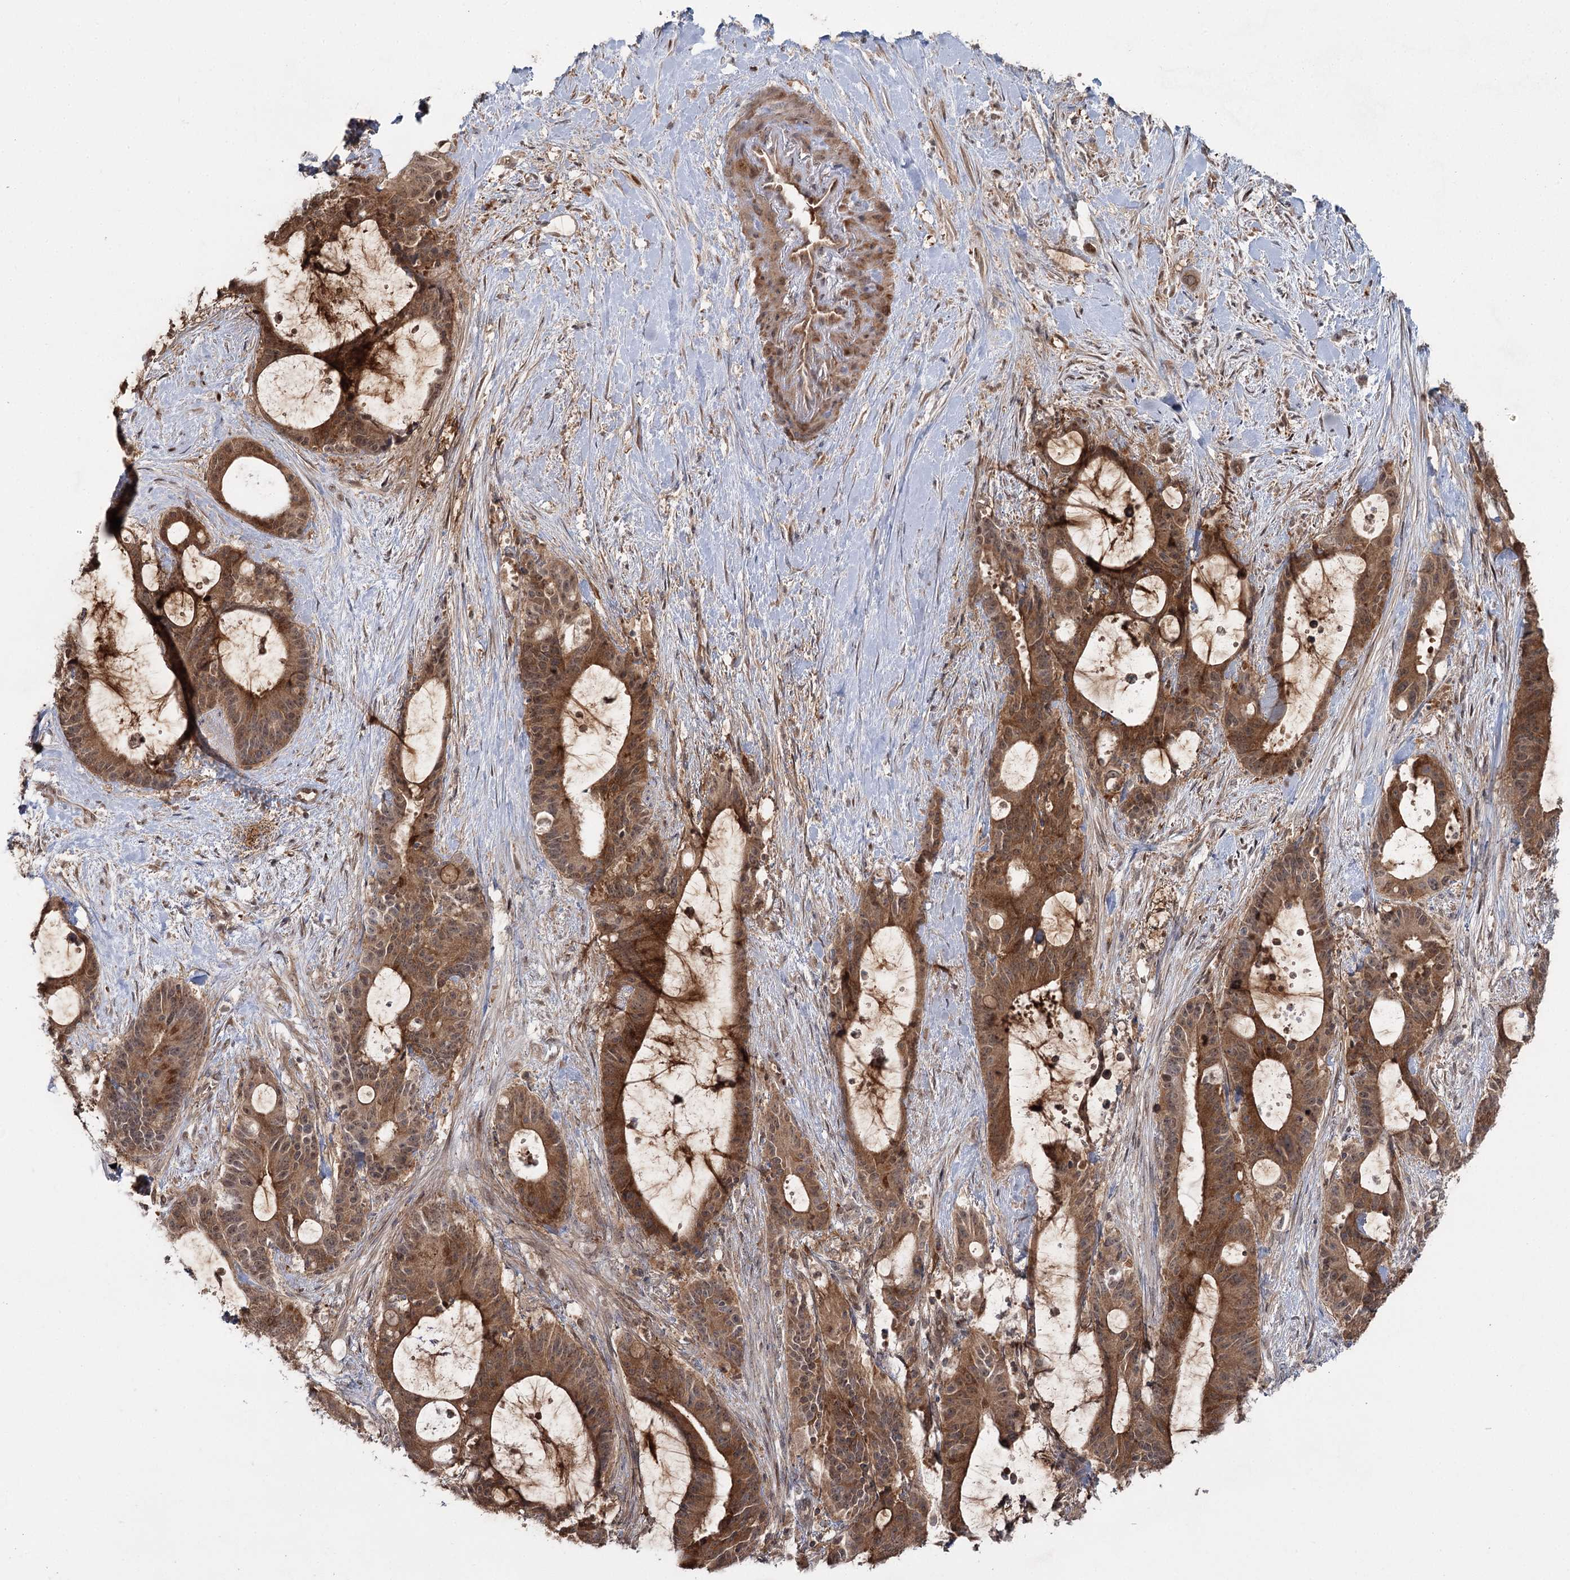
{"staining": {"intensity": "strong", "quantity": ">75%", "location": "cytoplasmic/membranous"}, "tissue": "liver cancer", "cell_type": "Tumor cells", "image_type": "cancer", "snomed": [{"axis": "morphology", "description": "Normal tissue, NOS"}, {"axis": "morphology", "description": "Cholangiocarcinoma"}, {"axis": "topography", "description": "Liver"}, {"axis": "topography", "description": "Peripheral nerve tissue"}], "caption": "Protein expression analysis of cholangiocarcinoma (liver) shows strong cytoplasmic/membranous positivity in approximately >75% of tumor cells. (IHC, brightfield microscopy, high magnification).", "gene": "WDR44", "patient": {"sex": "female", "age": 73}}